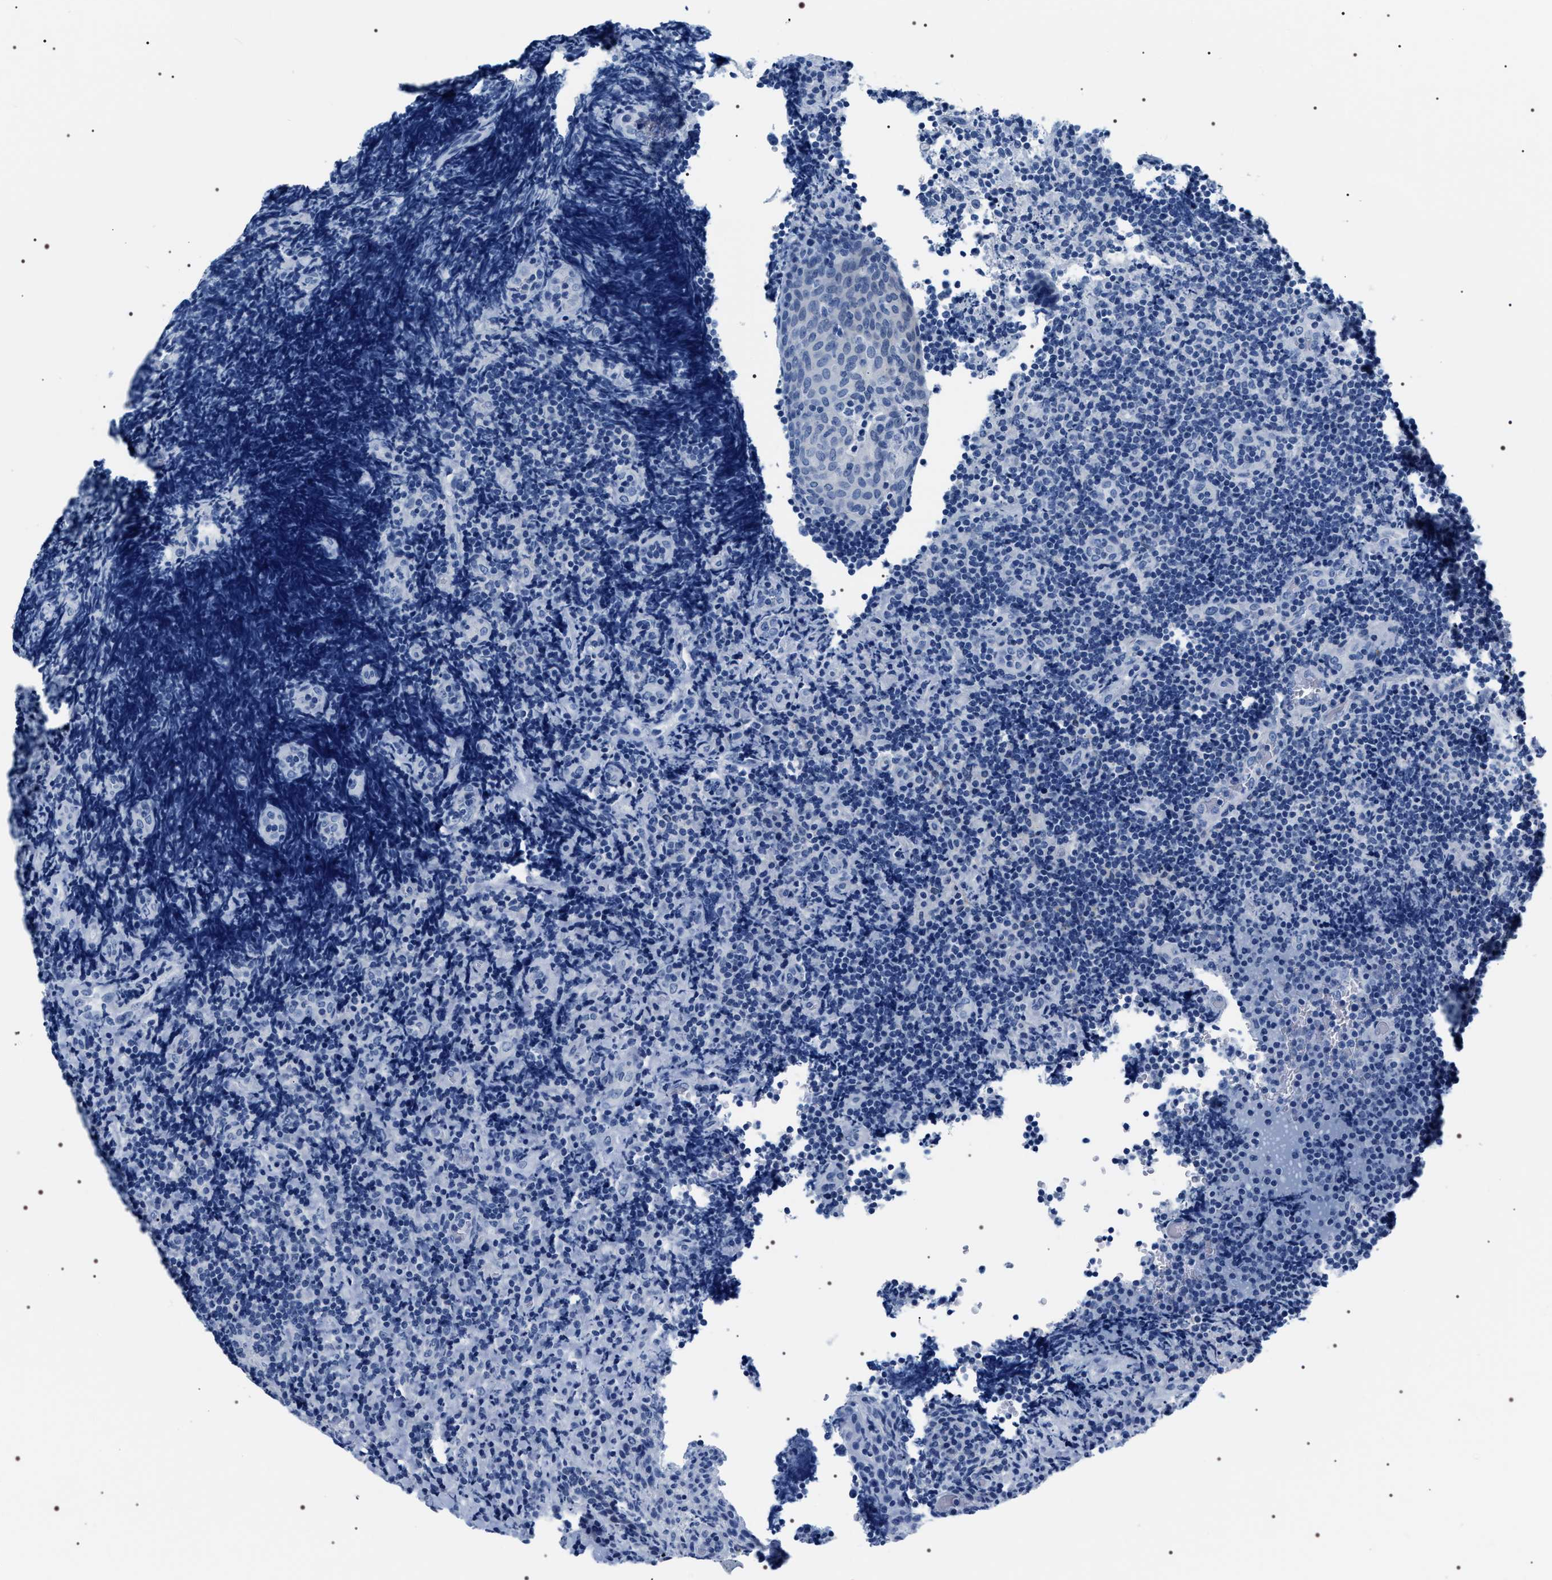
{"staining": {"intensity": "negative", "quantity": "none", "location": "none"}, "tissue": "lymphoma", "cell_type": "Tumor cells", "image_type": "cancer", "snomed": [{"axis": "morphology", "description": "Malignant lymphoma, non-Hodgkin's type, High grade"}, {"axis": "topography", "description": "Tonsil"}], "caption": "Immunohistochemical staining of human malignant lymphoma, non-Hodgkin's type (high-grade) shows no significant expression in tumor cells.", "gene": "ADH4", "patient": {"sex": "female", "age": 36}}